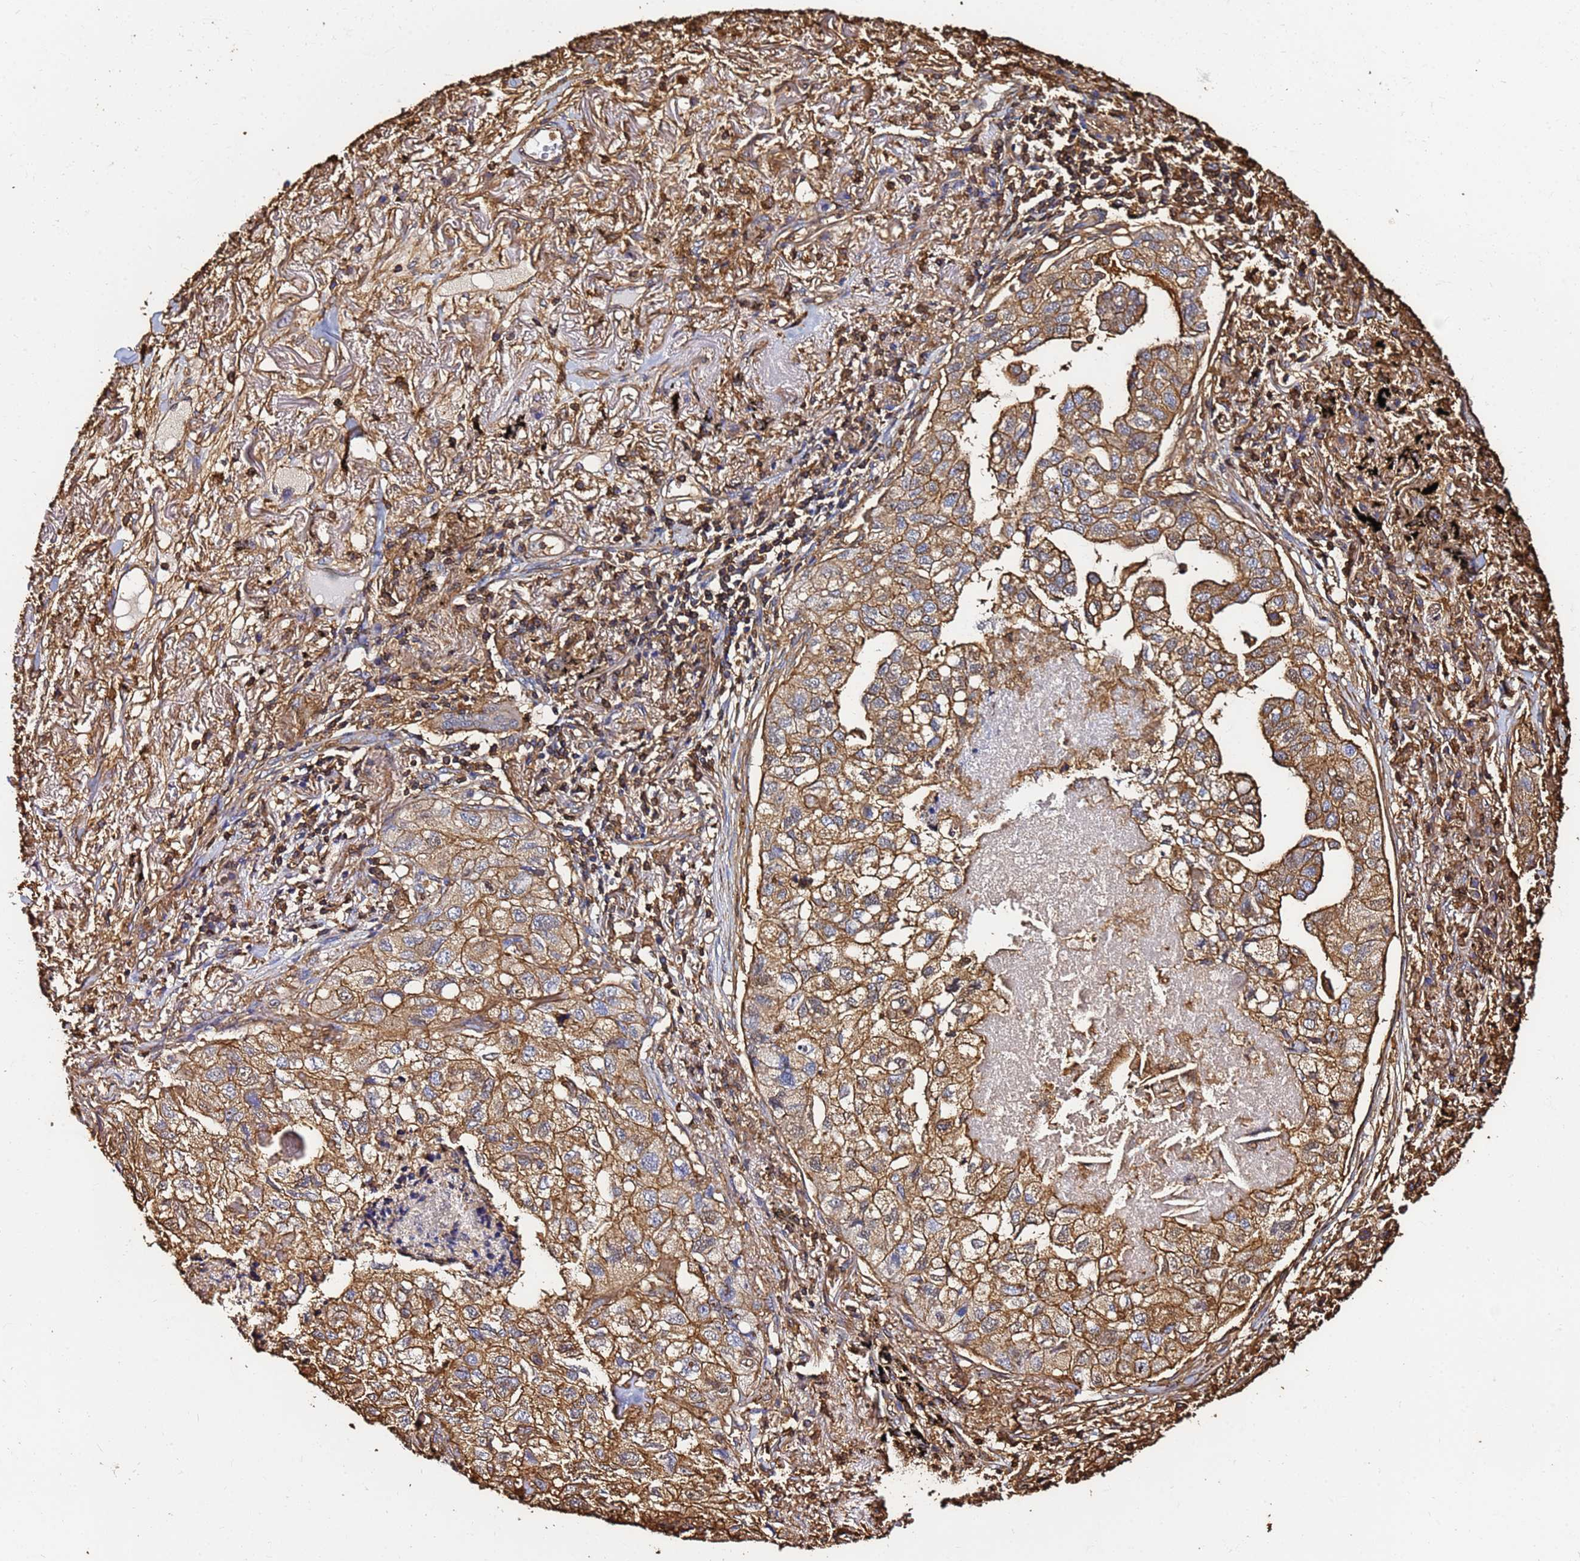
{"staining": {"intensity": "moderate", "quantity": ">75%", "location": "cytoplasmic/membranous"}, "tissue": "lung cancer", "cell_type": "Tumor cells", "image_type": "cancer", "snomed": [{"axis": "morphology", "description": "Adenocarcinoma, NOS"}, {"axis": "topography", "description": "Lung"}], "caption": "Lung cancer (adenocarcinoma) stained with DAB (3,3'-diaminobenzidine) IHC displays medium levels of moderate cytoplasmic/membranous staining in about >75% of tumor cells.", "gene": "ACTB", "patient": {"sex": "male", "age": 65}}